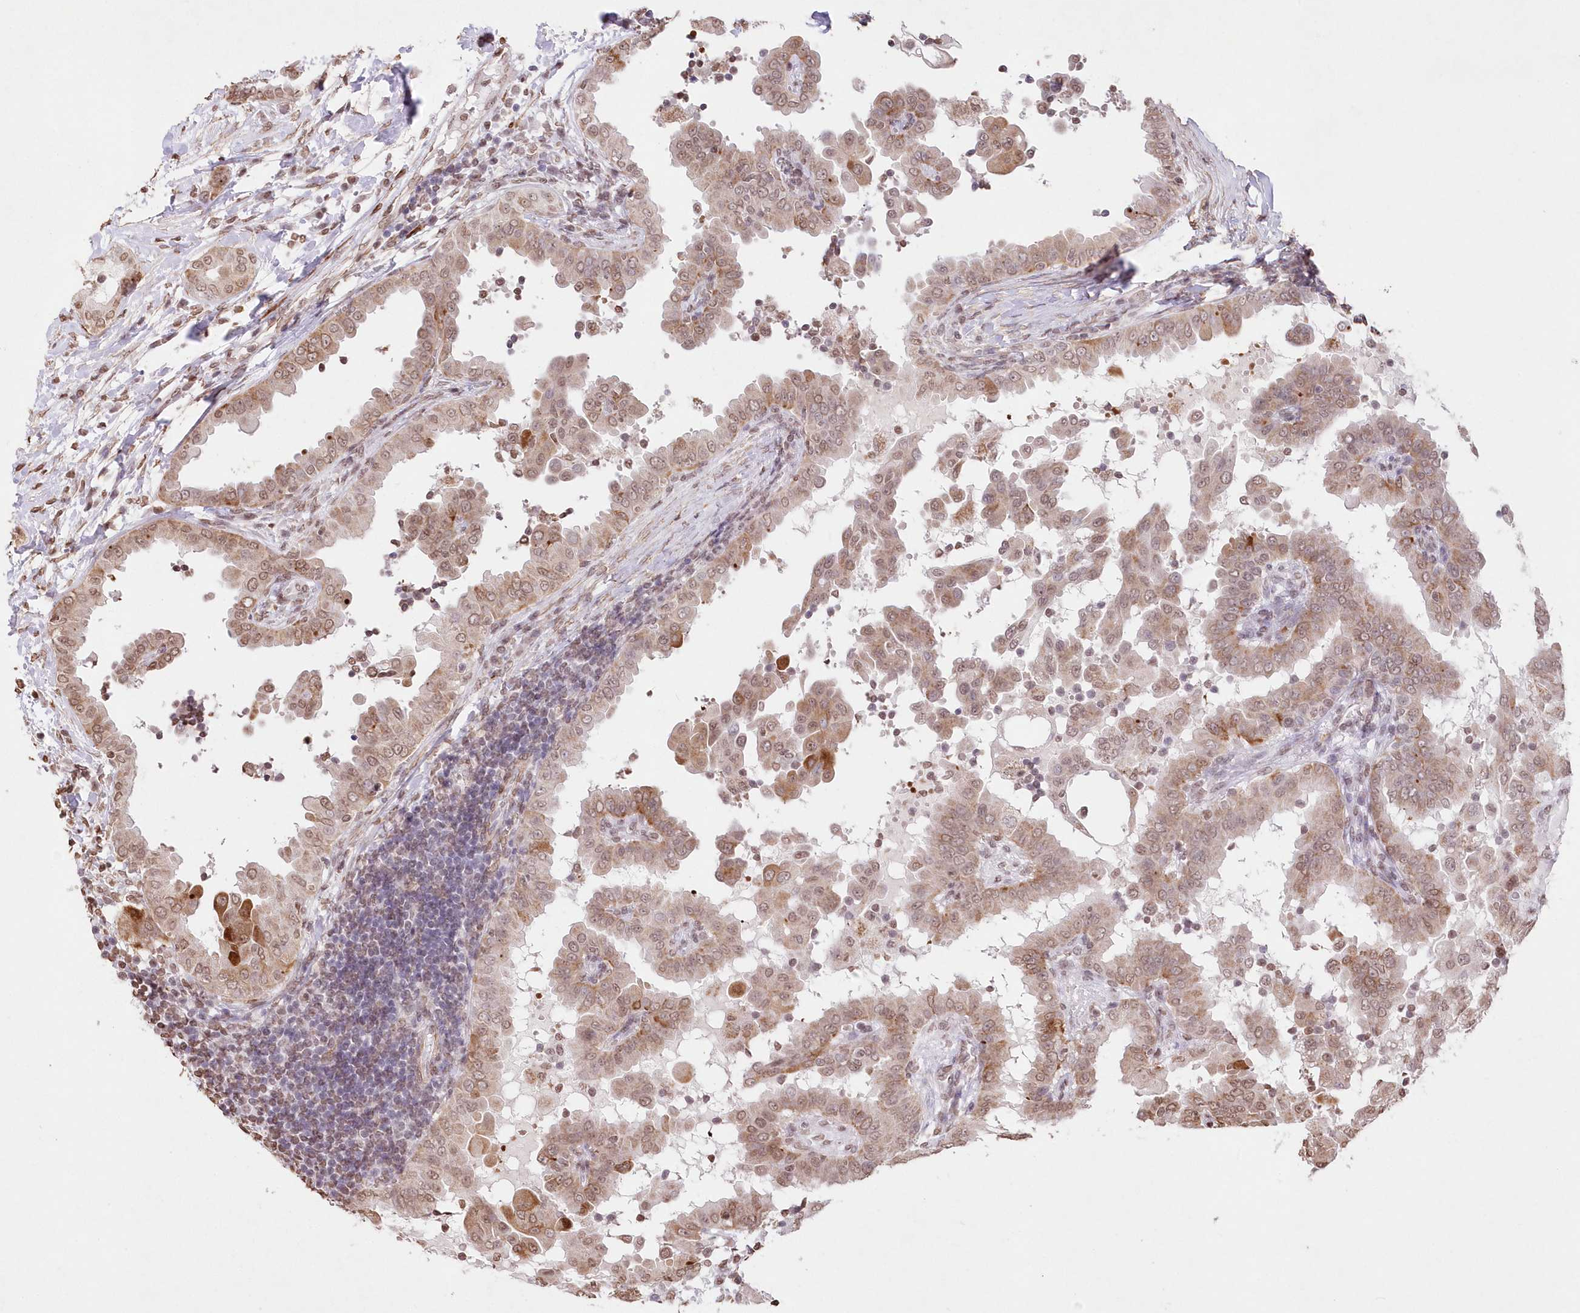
{"staining": {"intensity": "moderate", "quantity": "25%-75%", "location": "cytoplasmic/membranous,nuclear"}, "tissue": "thyroid cancer", "cell_type": "Tumor cells", "image_type": "cancer", "snomed": [{"axis": "morphology", "description": "Papillary adenocarcinoma, NOS"}, {"axis": "topography", "description": "Thyroid gland"}], "caption": "The photomicrograph exhibits staining of thyroid cancer, revealing moderate cytoplasmic/membranous and nuclear protein staining (brown color) within tumor cells.", "gene": "RBM27", "patient": {"sex": "male", "age": 33}}